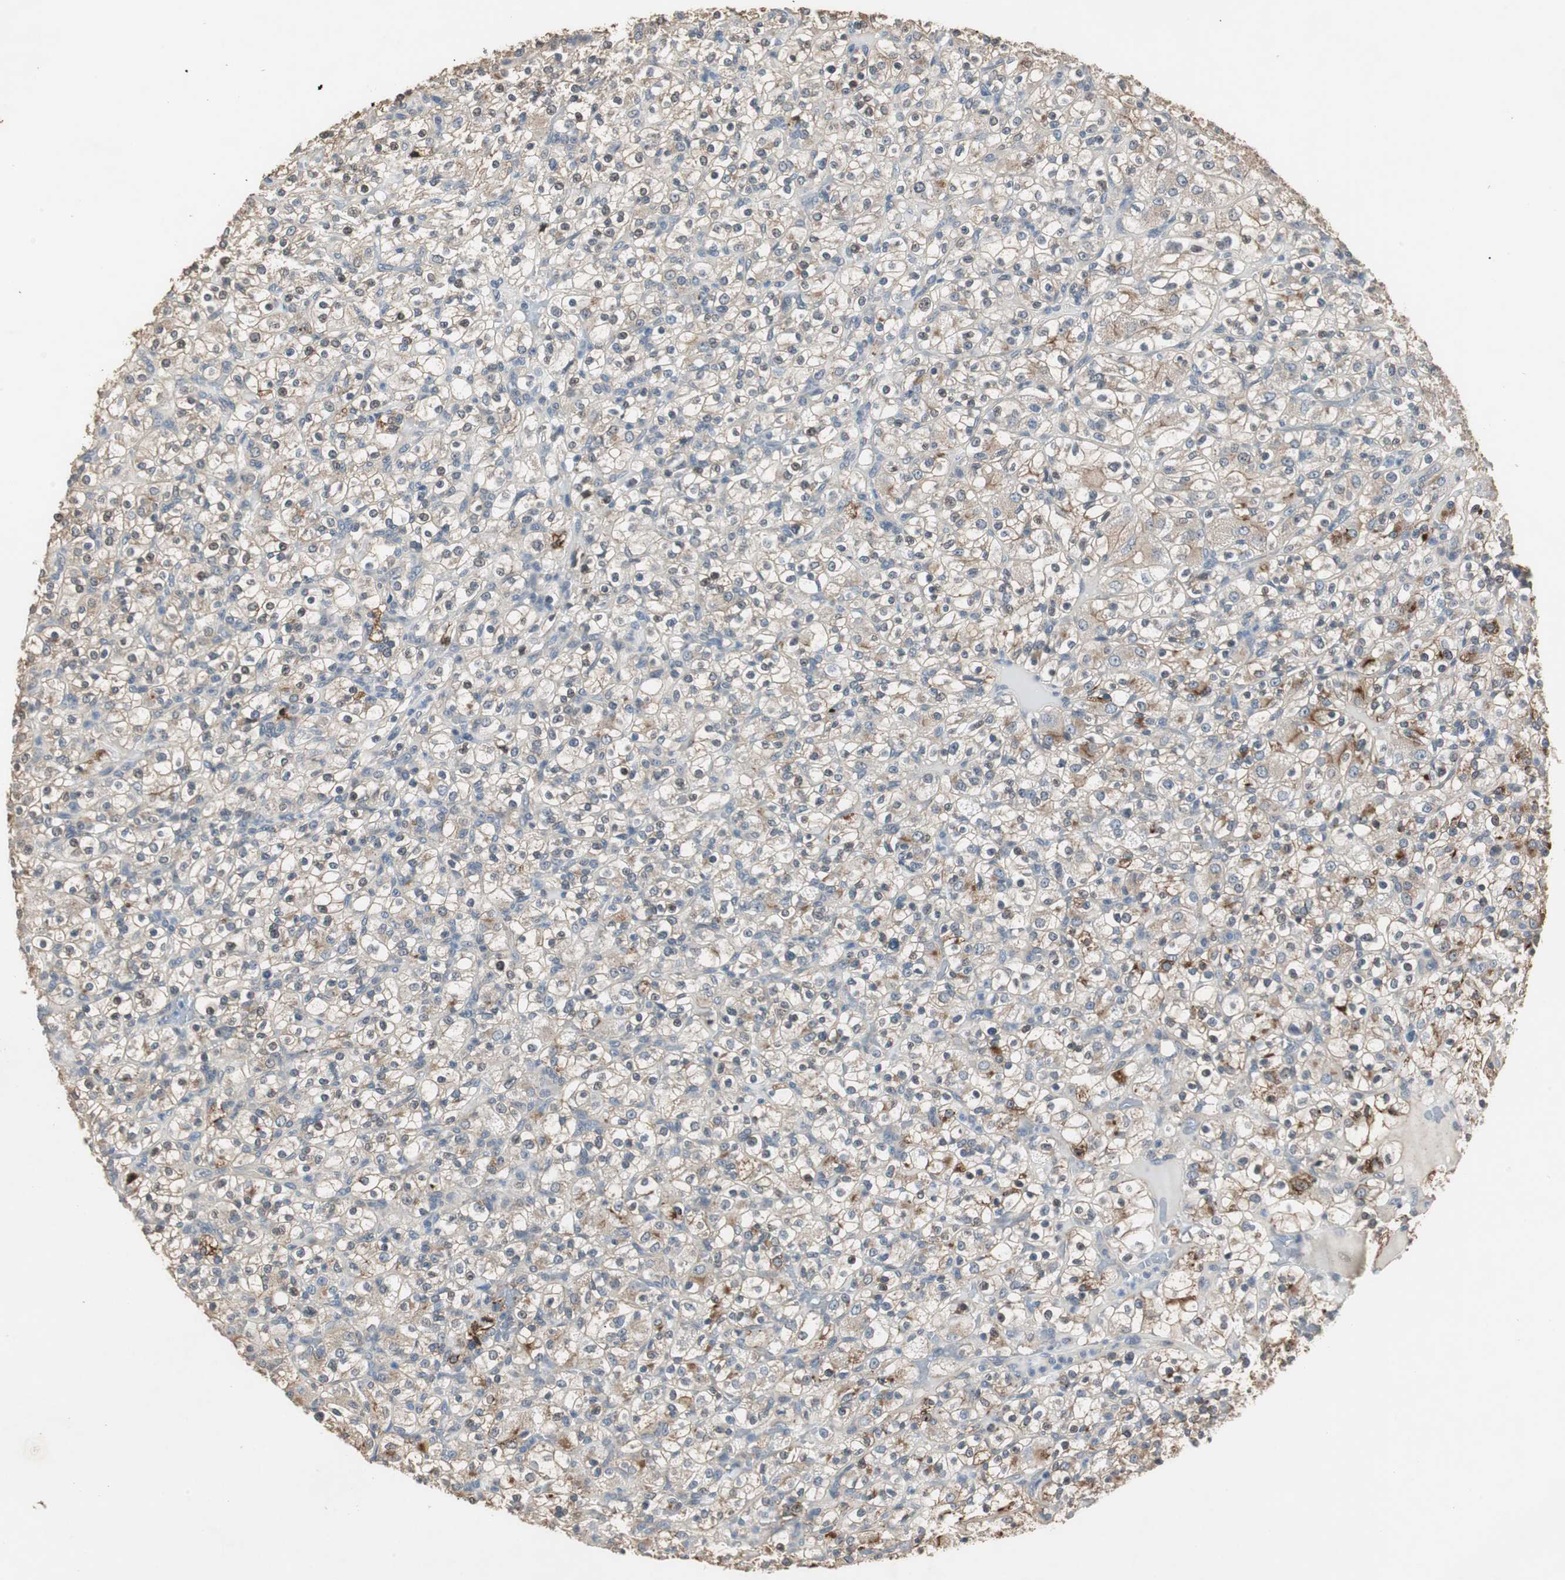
{"staining": {"intensity": "weak", "quantity": "25%-75%", "location": "cytoplasmic/membranous"}, "tissue": "renal cancer", "cell_type": "Tumor cells", "image_type": "cancer", "snomed": [{"axis": "morphology", "description": "Normal tissue, NOS"}, {"axis": "morphology", "description": "Adenocarcinoma, NOS"}, {"axis": "topography", "description": "Kidney"}], "caption": "Protein expression analysis of human renal adenocarcinoma reveals weak cytoplasmic/membranous staining in approximately 25%-75% of tumor cells. (DAB IHC with brightfield microscopy, high magnification).", "gene": "PTPRN2", "patient": {"sex": "female", "age": 72}}